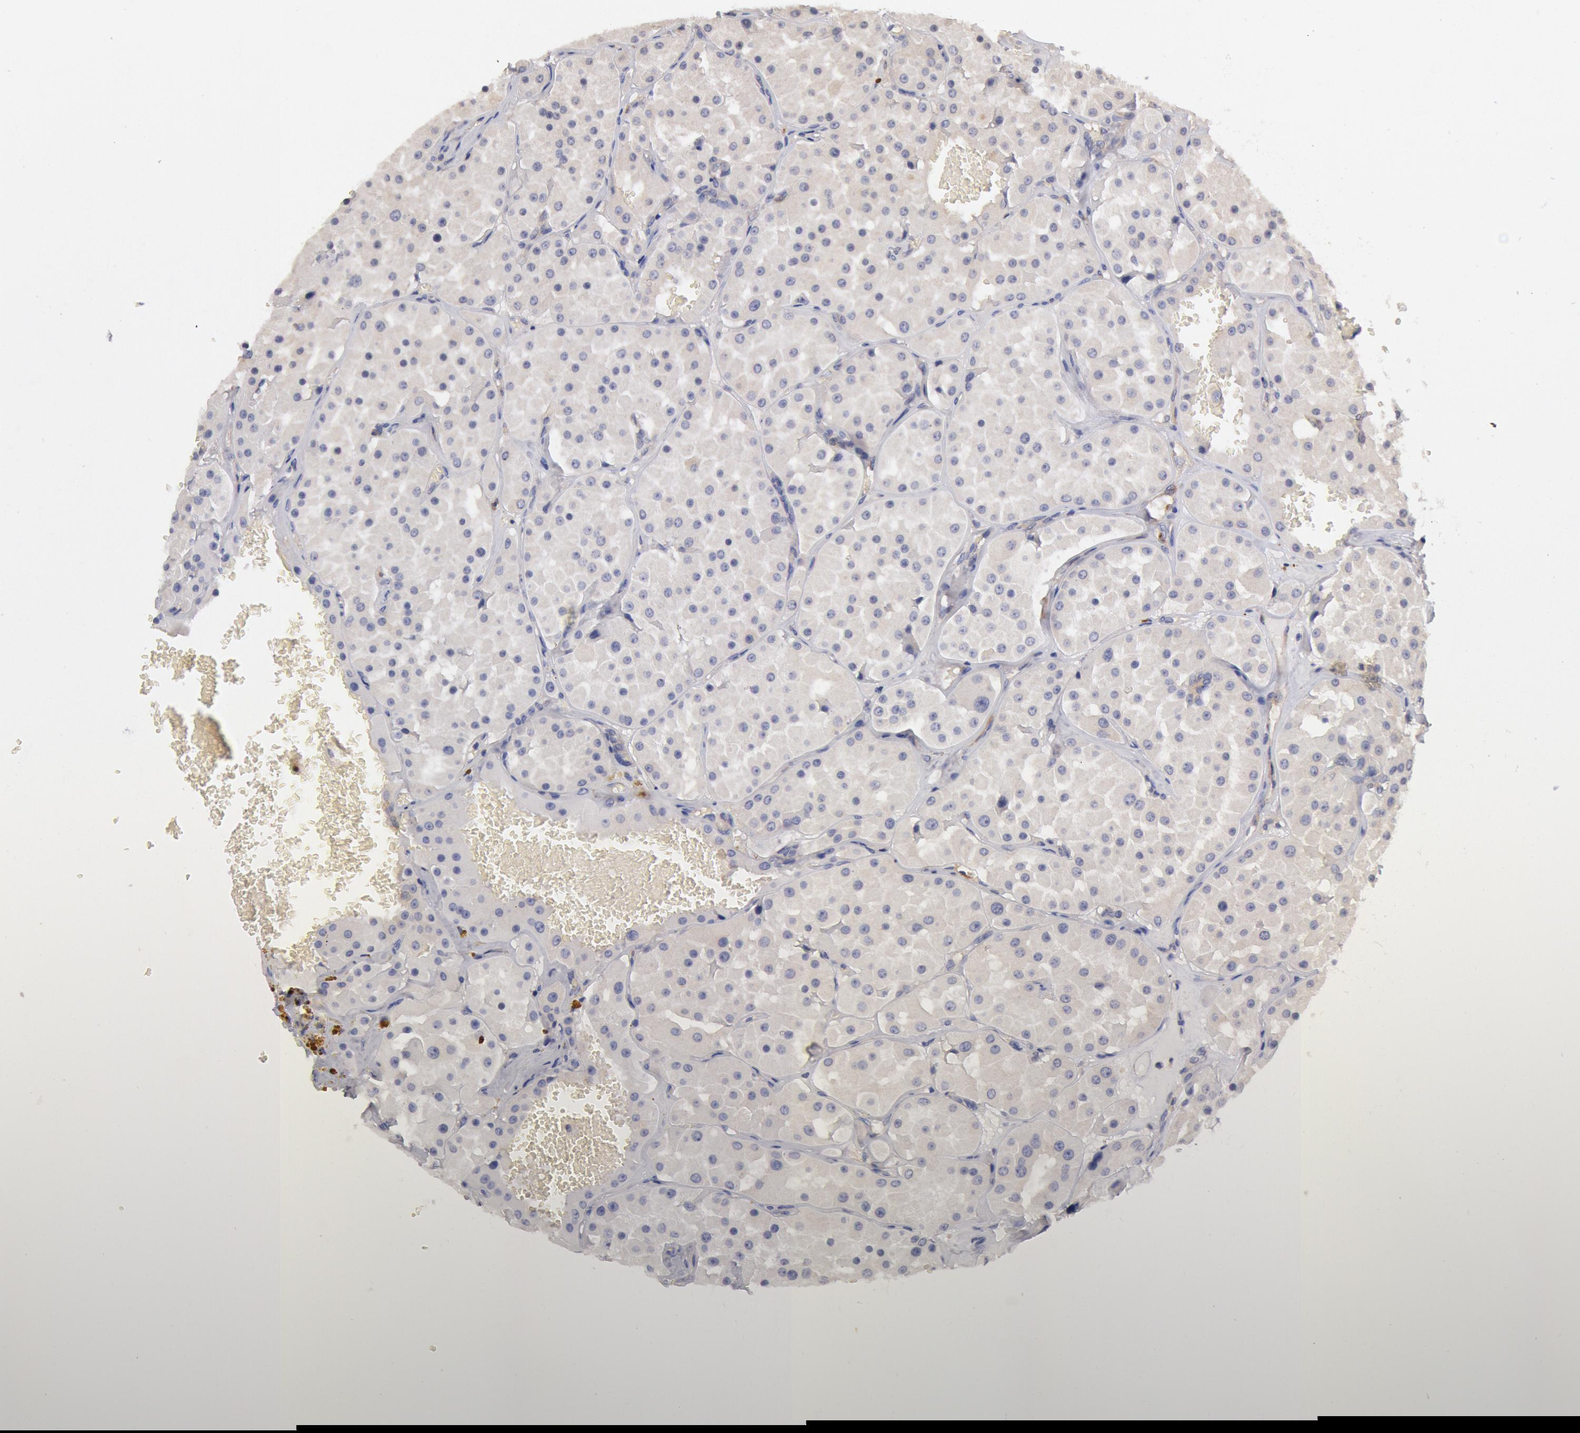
{"staining": {"intensity": "weak", "quantity": "25%-75%", "location": "cytoplasmic/membranous"}, "tissue": "renal cancer", "cell_type": "Tumor cells", "image_type": "cancer", "snomed": [{"axis": "morphology", "description": "Adenocarcinoma, uncertain malignant potential"}, {"axis": "topography", "description": "Kidney"}], "caption": "IHC histopathology image of neoplastic tissue: human renal cancer stained using immunohistochemistry exhibits low levels of weak protein expression localized specifically in the cytoplasmic/membranous of tumor cells, appearing as a cytoplasmic/membranous brown color.", "gene": "TMED8", "patient": {"sex": "male", "age": 63}}